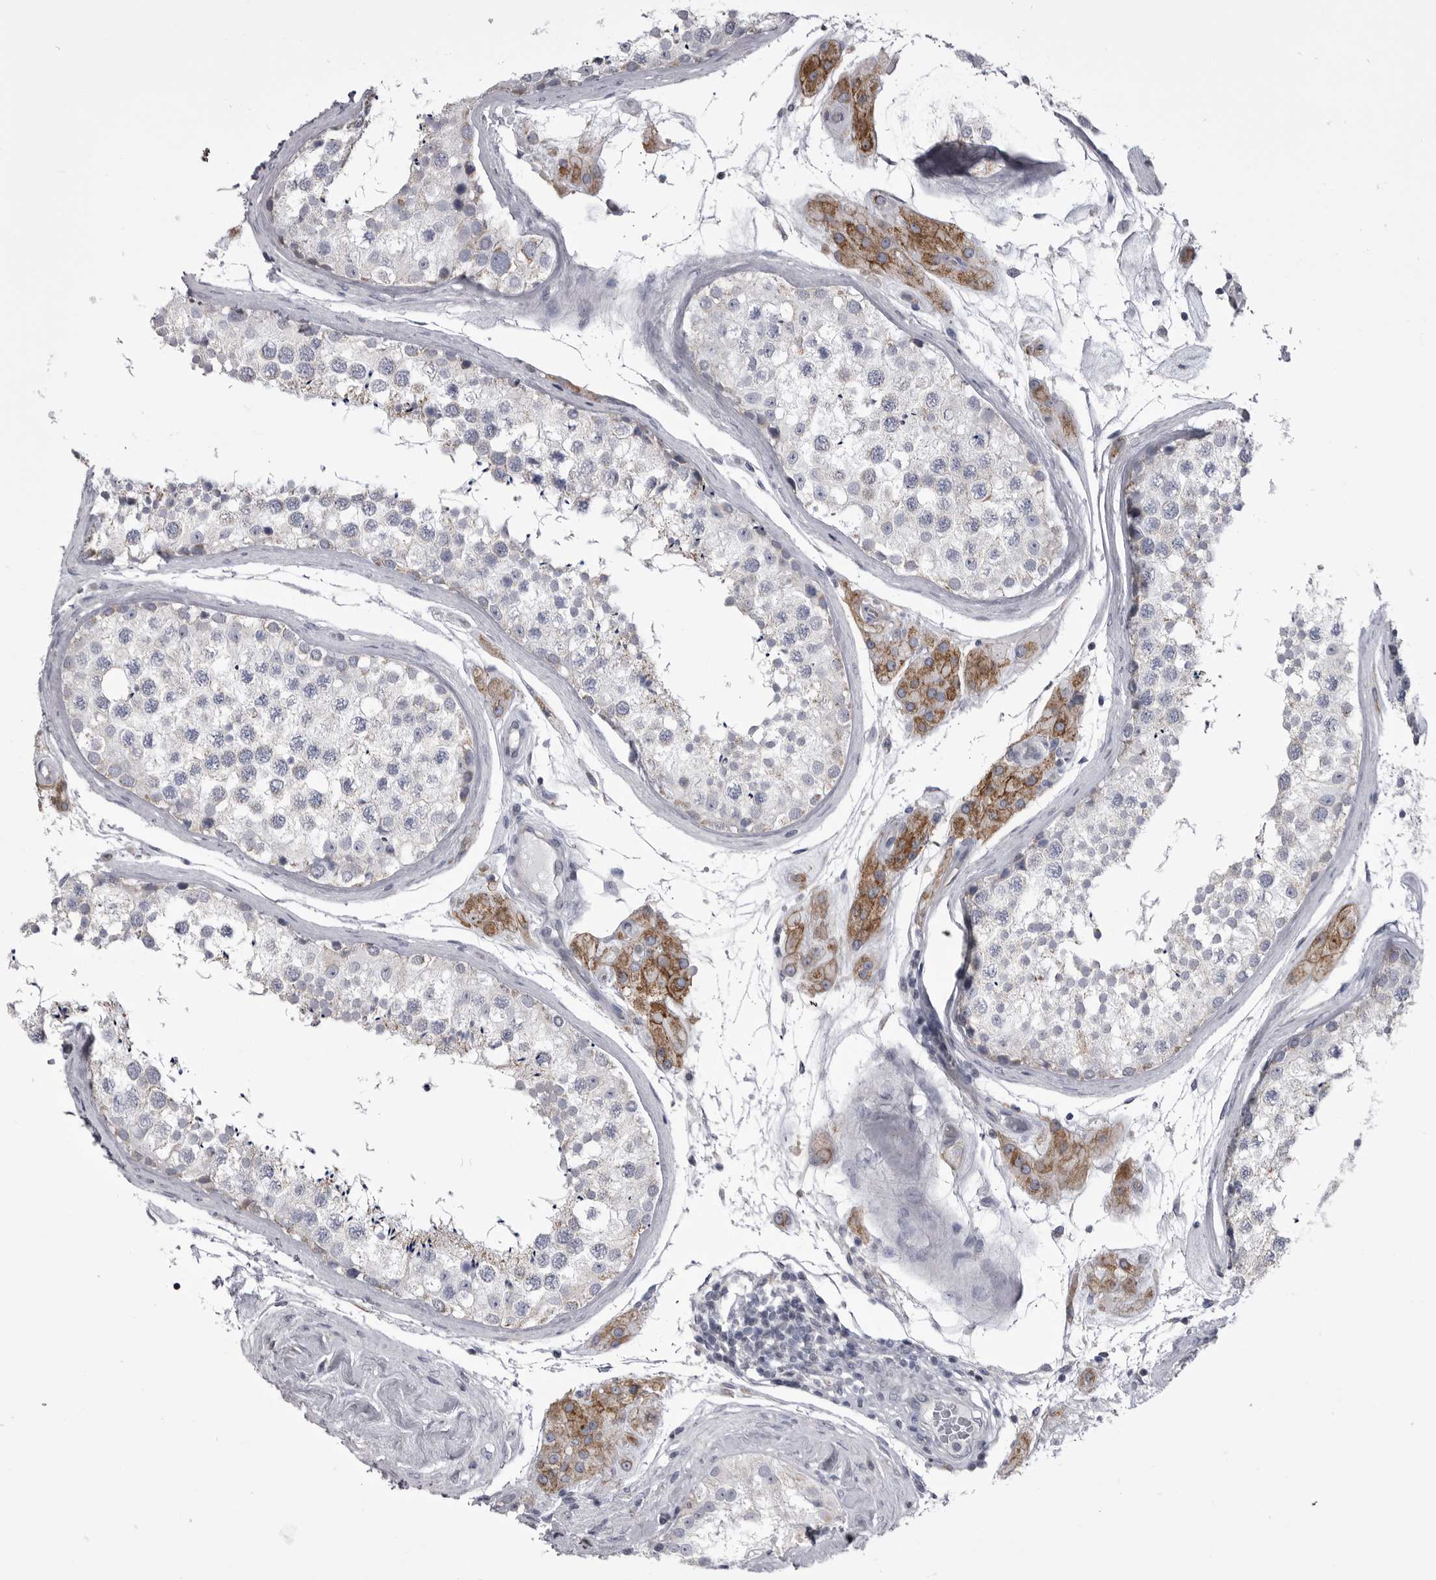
{"staining": {"intensity": "negative", "quantity": "none", "location": "none"}, "tissue": "testis", "cell_type": "Cells in seminiferous ducts", "image_type": "normal", "snomed": [{"axis": "morphology", "description": "Normal tissue, NOS"}, {"axis": "topography", "description": "Testis"}], "caption": "Photomicrograph shows no protein expression in cells in seminiferous ducts of unremarkable testis. The staining was performed using DAB (3,3'-diaminobenzidine) to visualize the protein expression in brown, while the nuclei were stained in blue with hematoxylin (Magnification: 20x).", "gene": "OPLAH", "patient": {"sex": "male", "age": 46}}